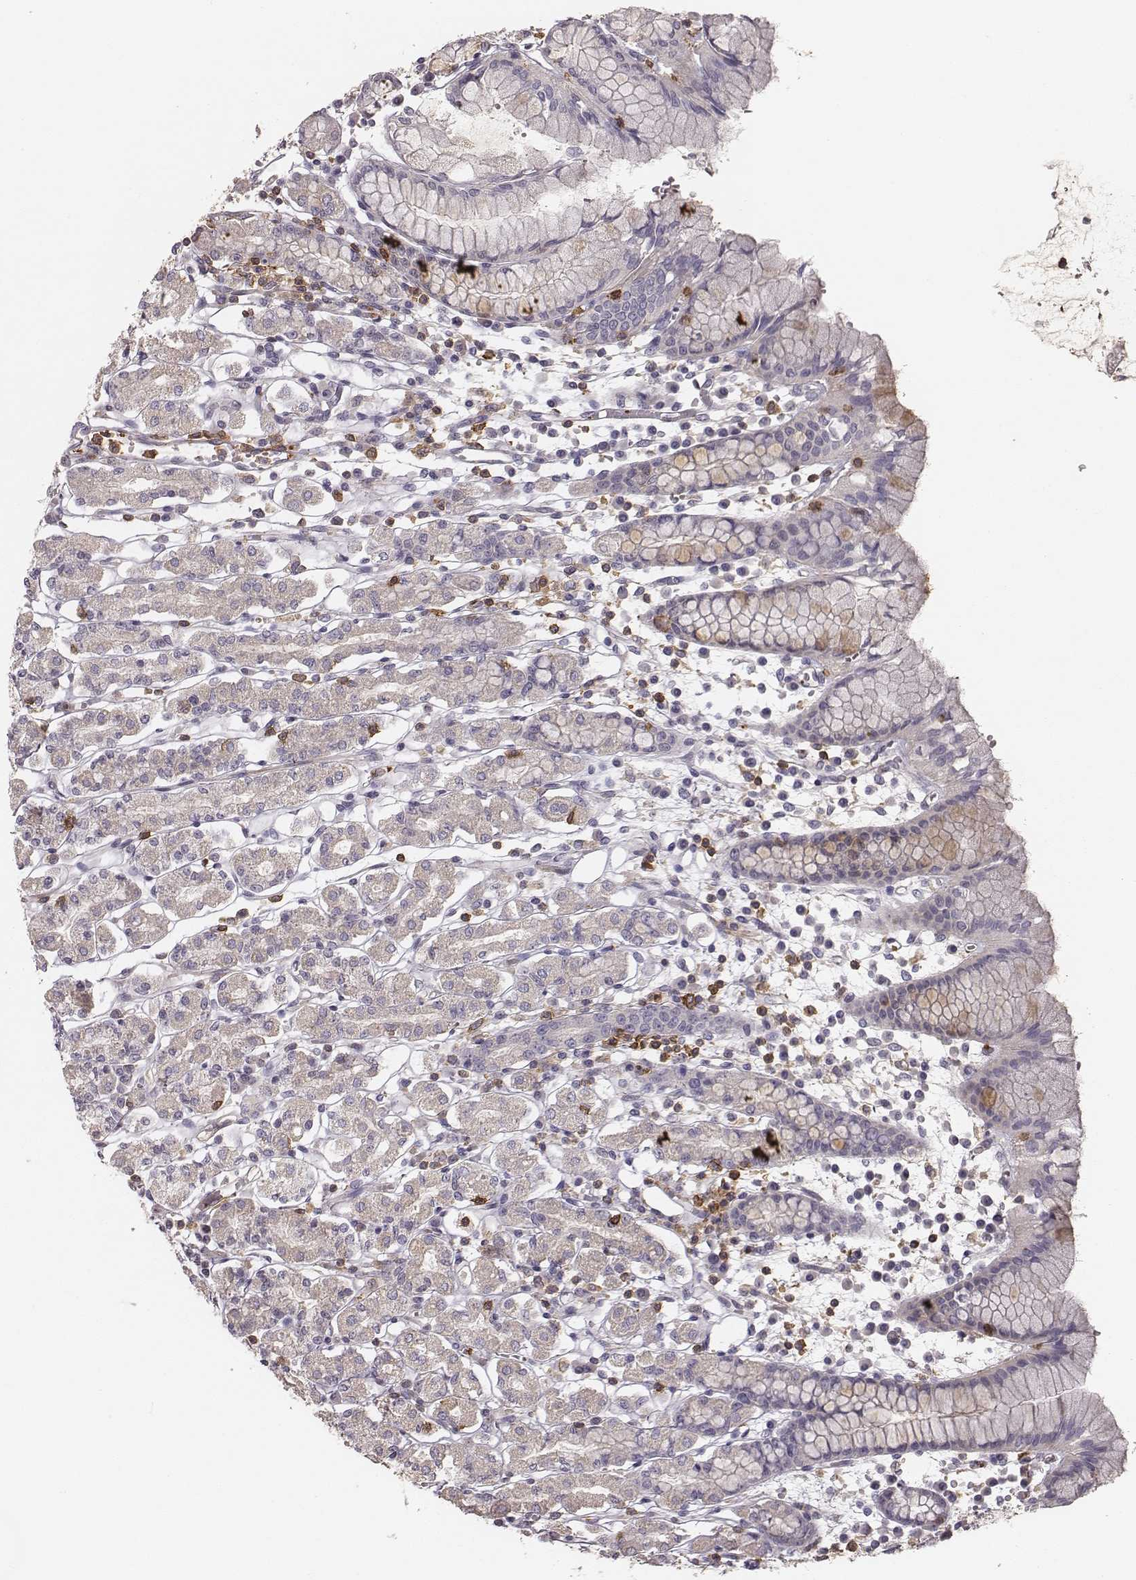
{"staining": {"intensity": "negative", "quantity": "none", "location": "none"}, "tissue": "stomach", "cell_type": "Glandular cells", "image_type": "normal", "snomed": [{"axis": "morphology", "description": "Normal tissue, NOS"}, {"axis": "topography", "description": "Stomach, upper"}, {"axis": "topography", "description": "Stomach"}], "caption": "Immunohistochemistry micrograph of normal stomach: stomach stained with DAB displays no significant protein positivity in glandular cells. The staining was performed using DAB to visualize the protein expression in brown, while the nuclei were stained in blue with hematoxylin (Magnification: 20x).", "gene": "ZYX", "patient": {"sex": "male", "age": 62}}